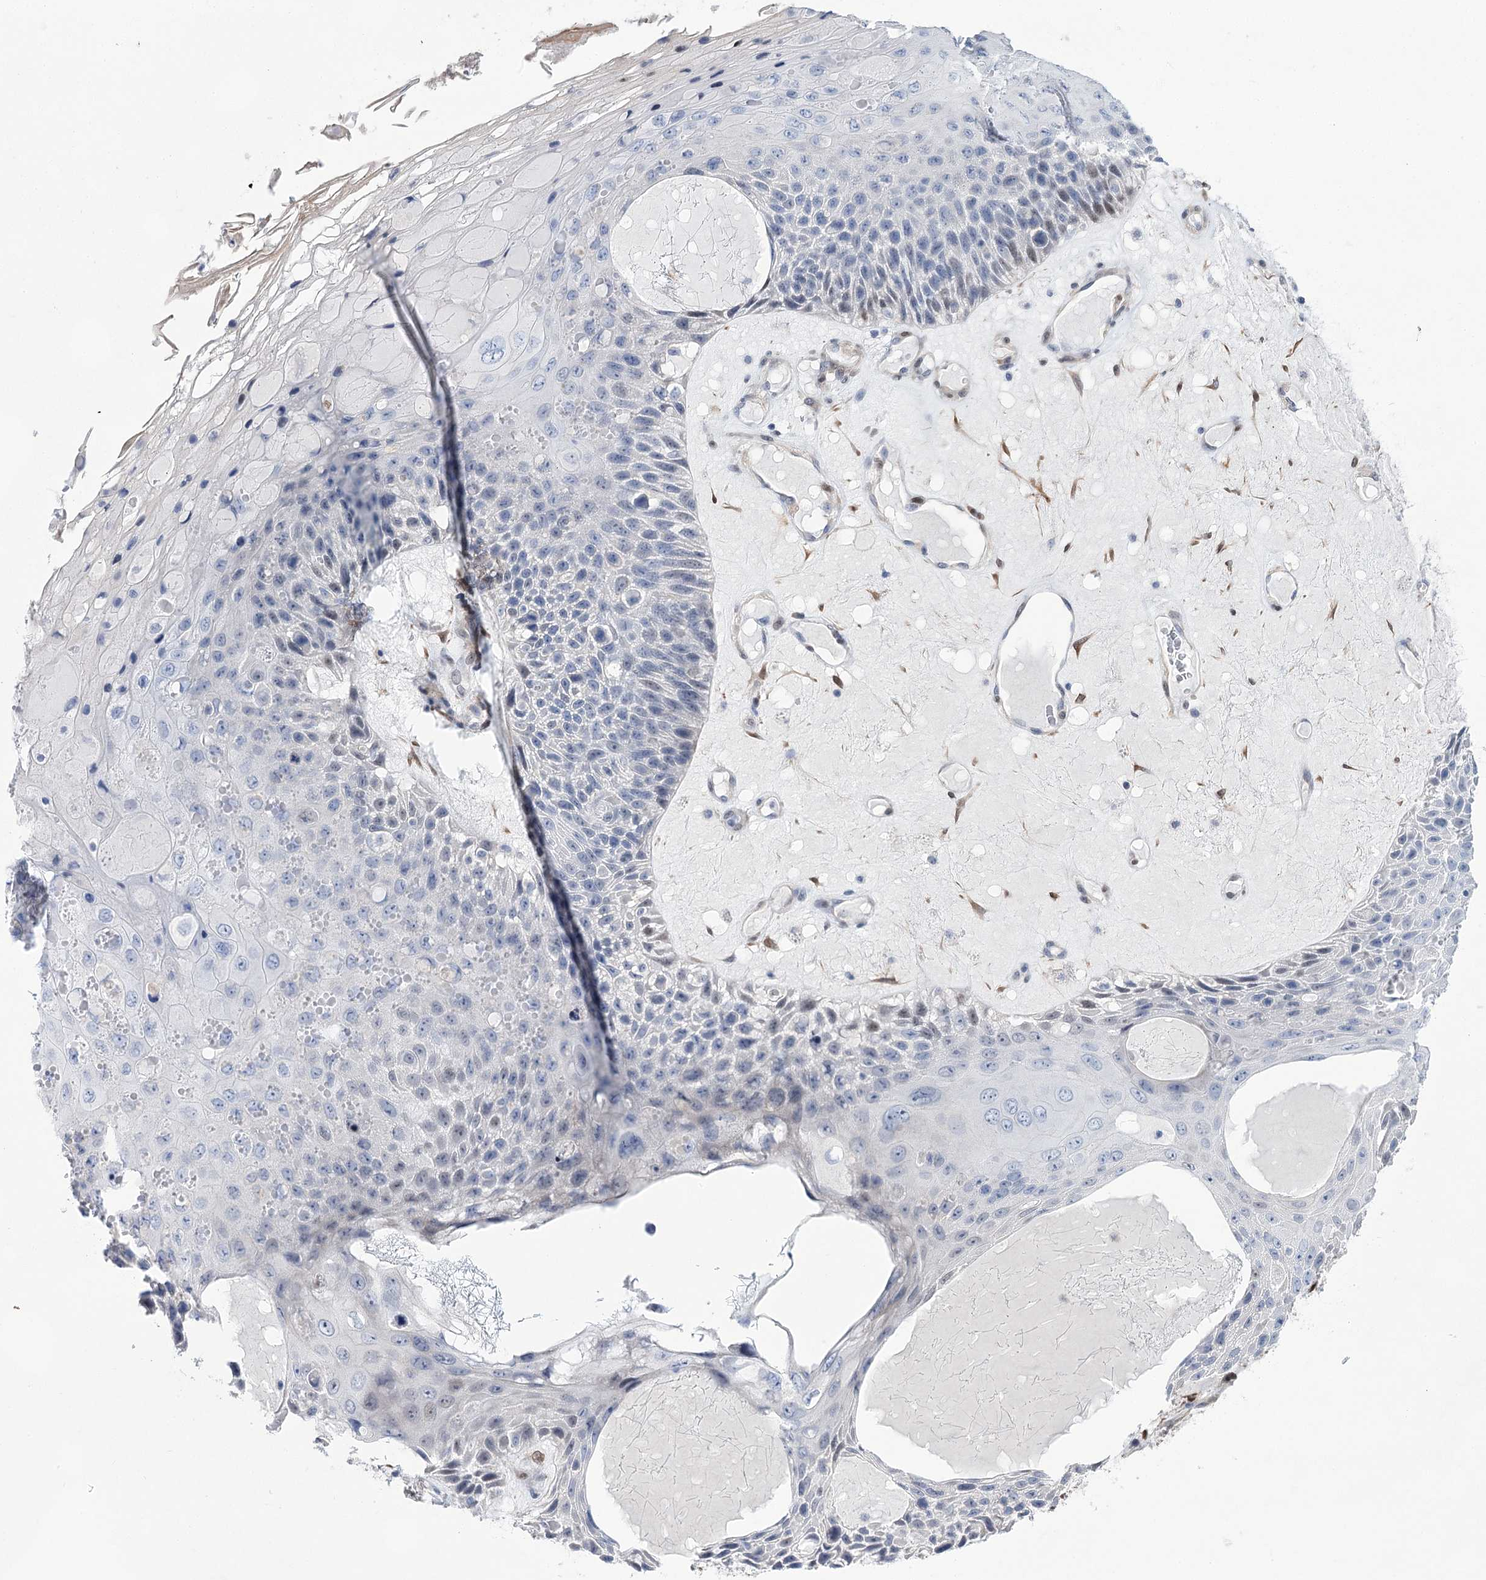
{"staining": {"intensity": "negative", "quantity": "none", "location": "none"}, "tissue": "skin cancer", "cell_type": "Tumor cells", "image_type": "cancer", "snomed": [{"axis": "morphology", "description": "Squamous cell carcinoma, NOS"}, {"axis": "topography", "description": "Skin"}], "caption": "Immunohistochemistry (IHC) of human skin cancer shows no expression in tumor cells.", "gene": "UGDH", "patient": {"sex": "female", "age": 88}}